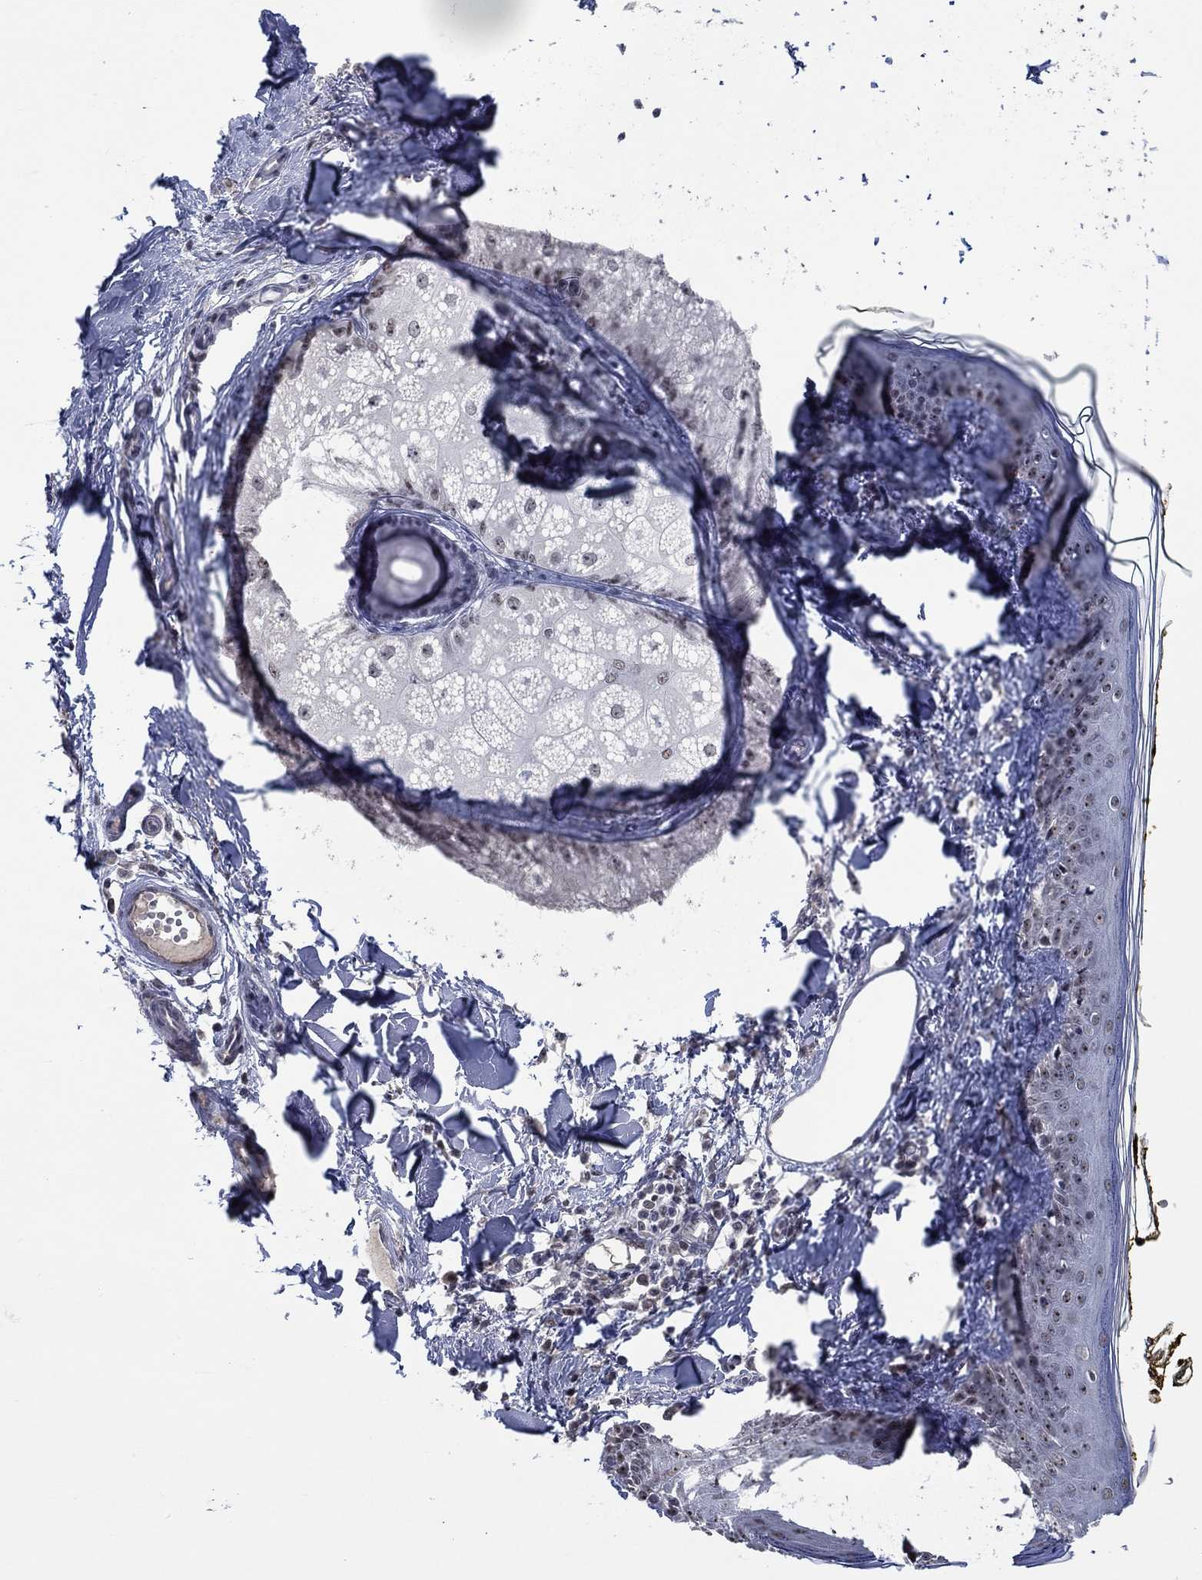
{"staining": {"intensity": "negative", "quantity": "none", "location": "none"}, "tissue": "skin", "cell_type": "Fibroblasts", "image_type": "normal", "snomed": [{"axis": "morphology", "description": "Normal tissue, NOS"}, {"axis": "topography", "description": "Skin"}], "caption": "DAB (3,3'-diaminobenzidine) immunohistochemical staining of unremarkable skin displays no significant staining in fibroblasts.", "gene": "HTN1", "patient": {"sex": "male", "age": 76}}